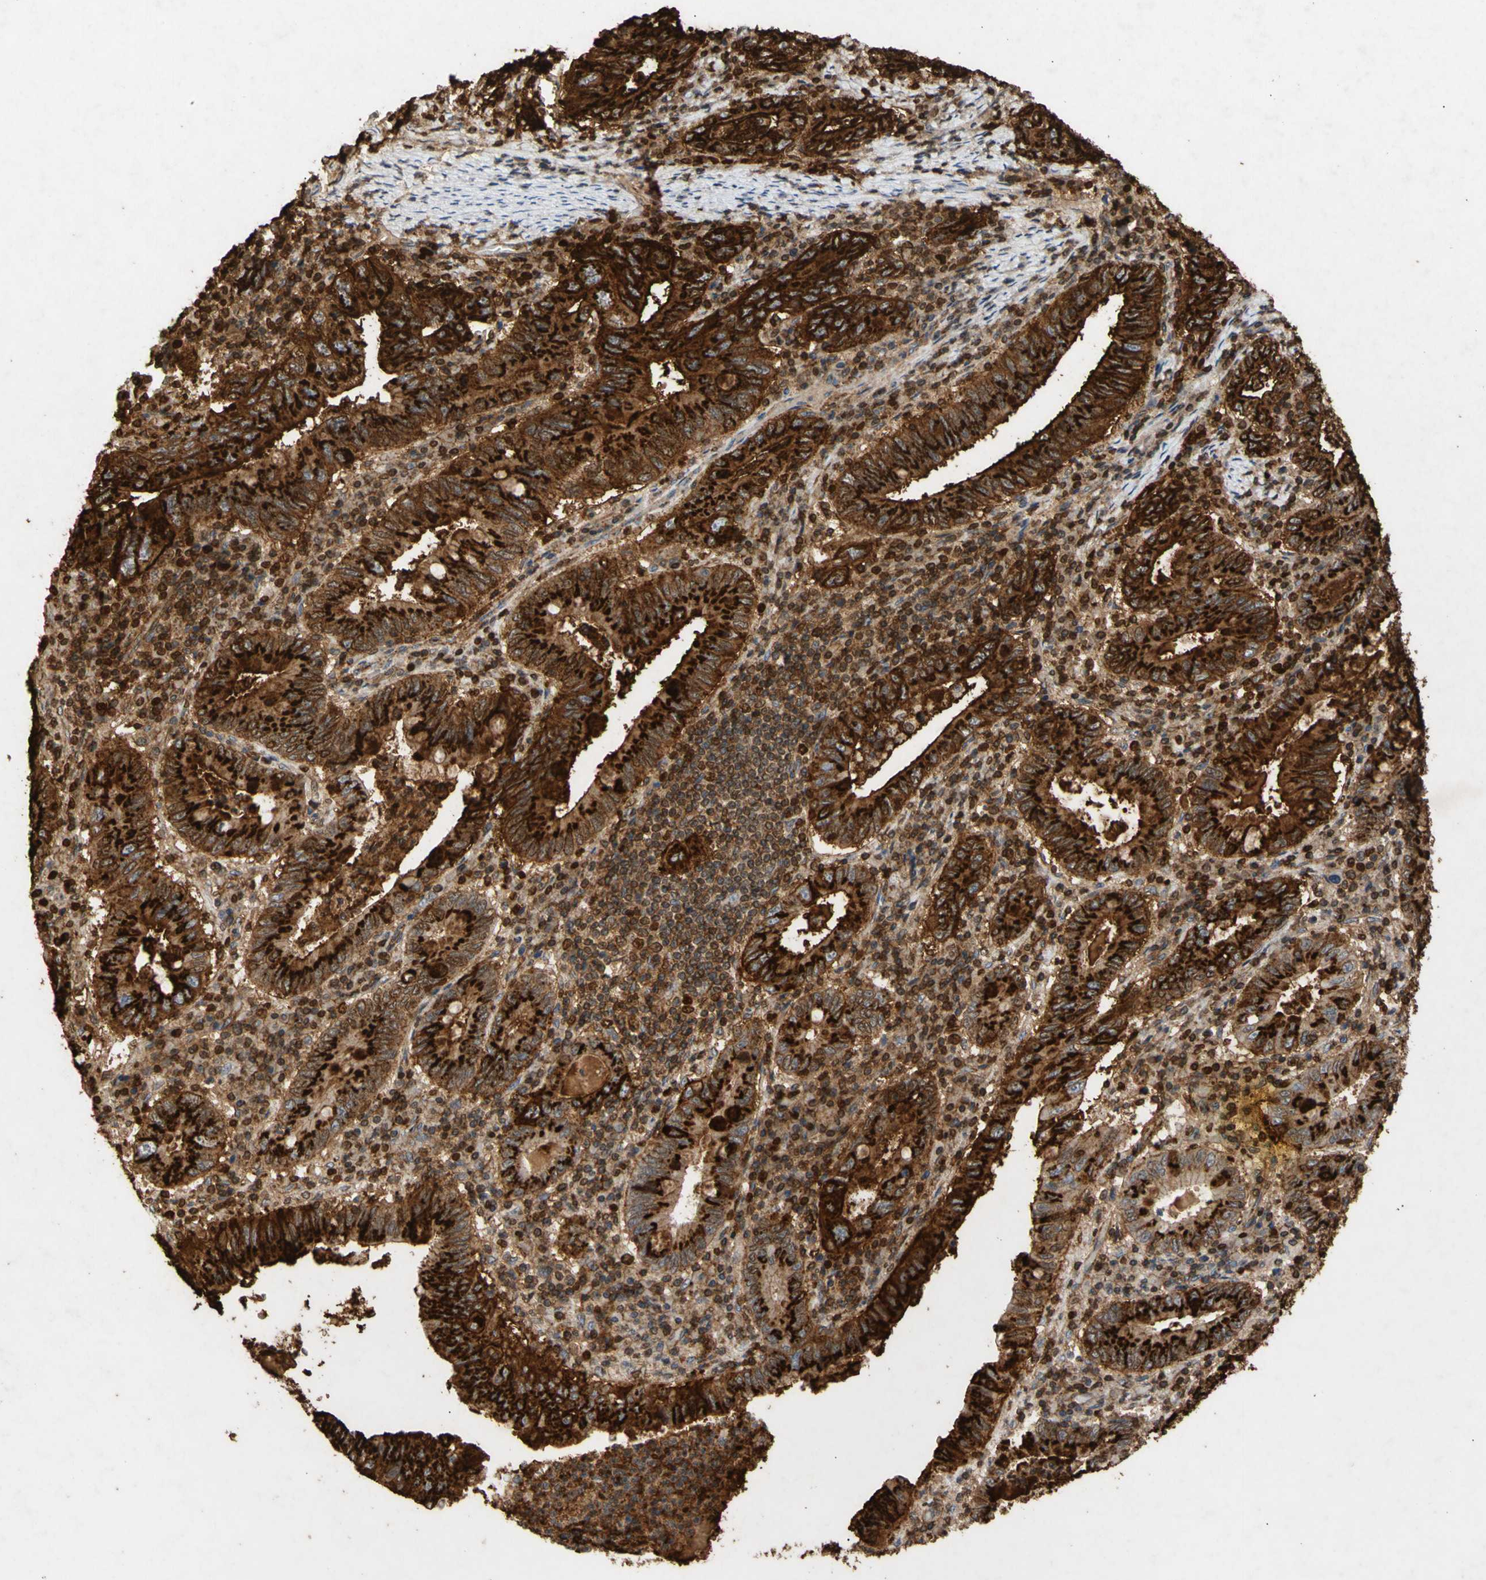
{"staining": {"intensity": "strong", "quantity": ">75%", "location": "cytoplasmic/membranous"}, "tissue": "stomach cancer", "cell_type": "Tumor cells", "image_type": "cancer", "snomed": [{"axis": "morphology", "description": "Normal tissue, NOS"}, {"axis": "morphology", "description": "Adenocarcinoma, NOS"}, {"axis": "topography", "description": "Esophagus"}, {"axis": "topography", "description": "Stomach, upper"}, {"axis": "topography", "description": "Peripheral nerve tissue"}], "caption": "Stomach cancer stained for a protein (brown) demonstrates strong cytoplasmic/membranous positive expression in approximately >75% of tumor cells.", "gene": "ATP2A3", "patient": {"sex": "male", "age": 62}}